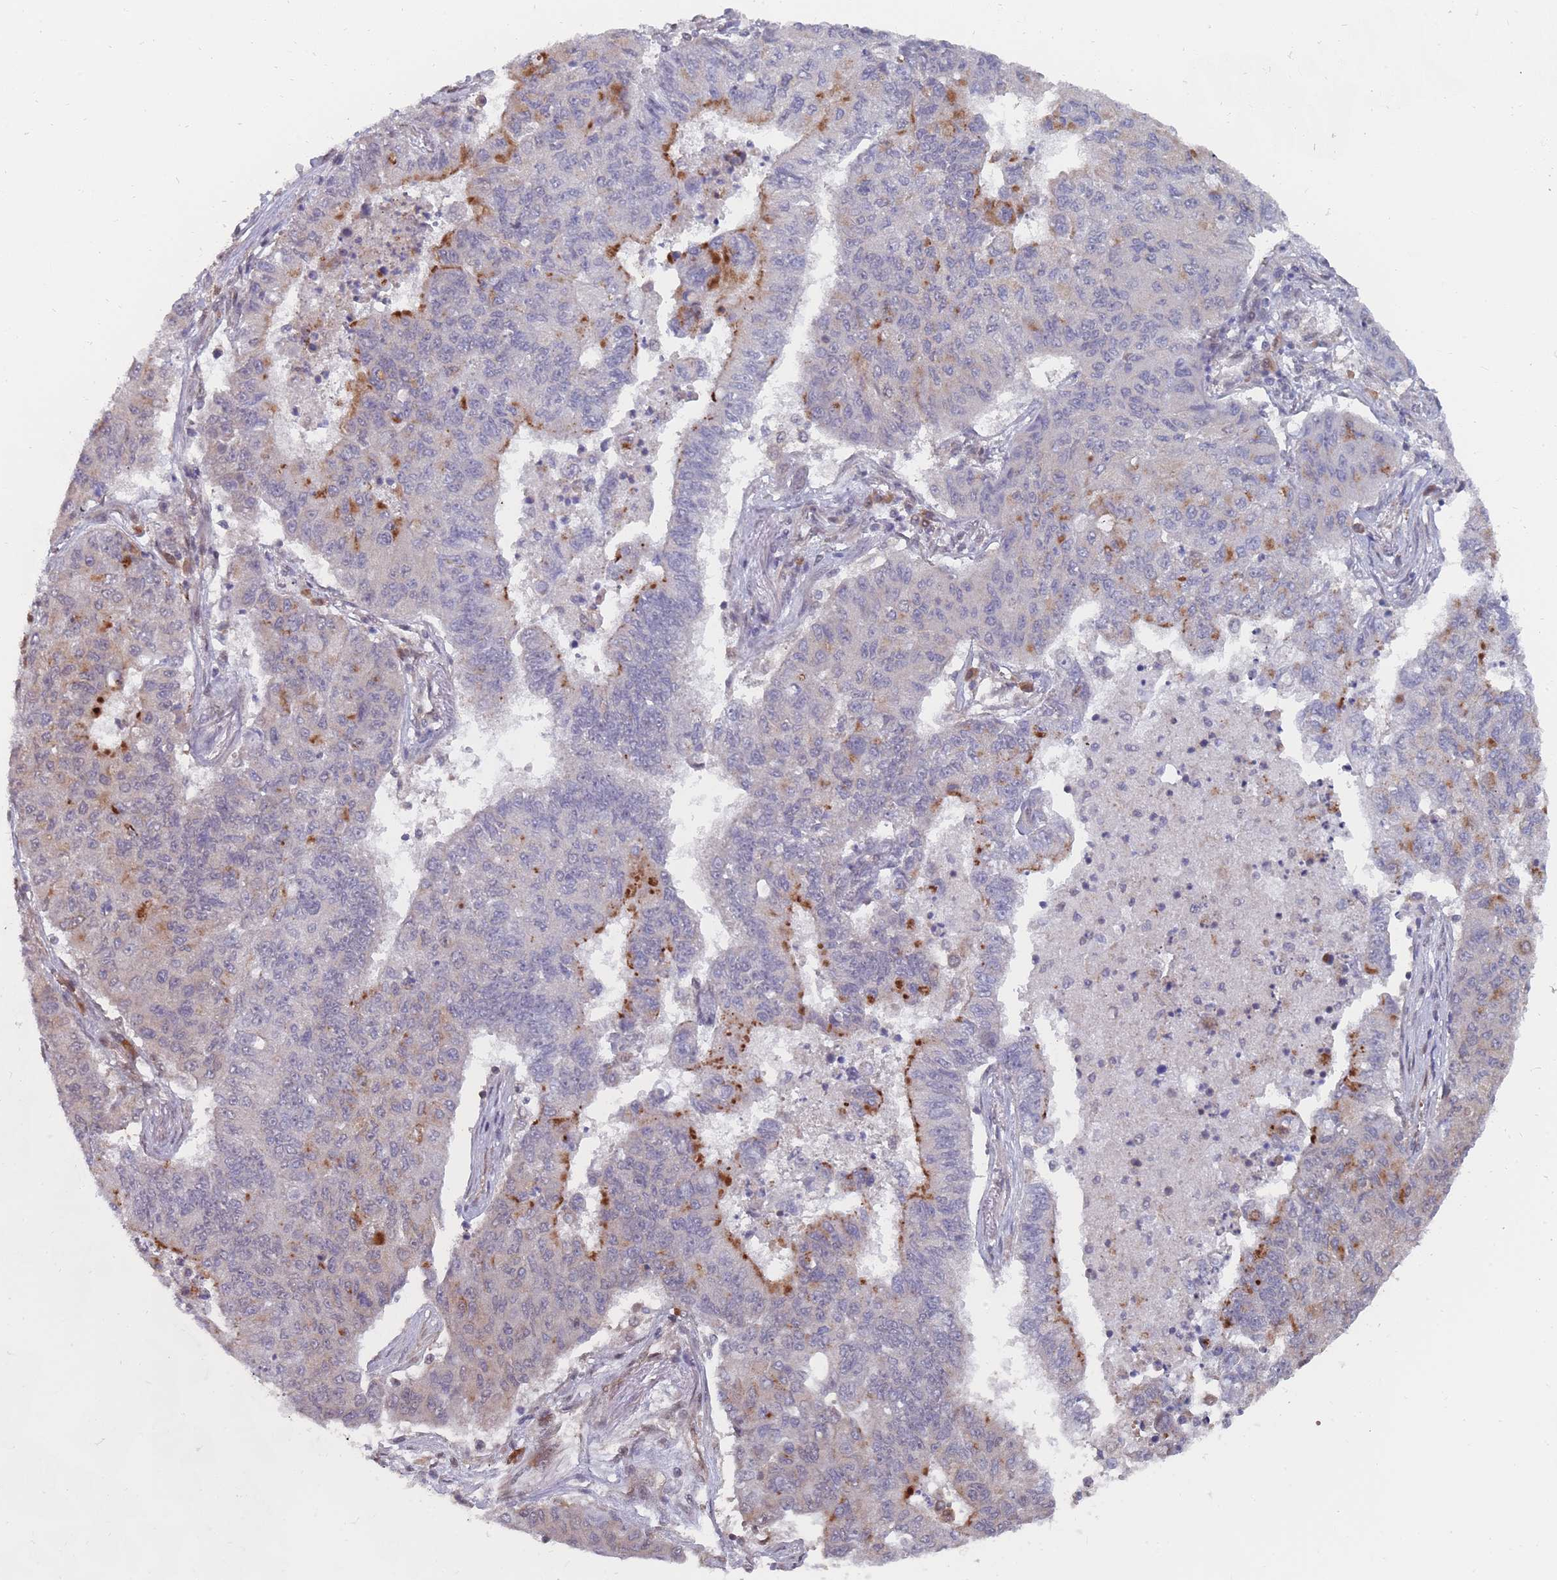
{"staining": {"intensity": "moderate", "quantity": "<25%", "location": "cytoplasmic/membranous"}, "tissue": "lung cancer", "cell_type": "Tumor cells", "image_type": "cancer", "snomed": [{"axis": "morphology", "description": "Squamous cell carcinoma, NOS"}, {"axis": "topography", "description": "Lung"}], "caption": "A brown stain shows moderate cytoplasmic/membranous expression of a protein in lung cancer tumor cells. The staining was performed using DAB (3,3'-diaminobenzidine) to visualize the protein expression in brown, while the nuclei were stained in blue with hematoxylin (Magnification: 20x).", "gene": "NKD1", "patient": {"sex": "male", "age": 74}}